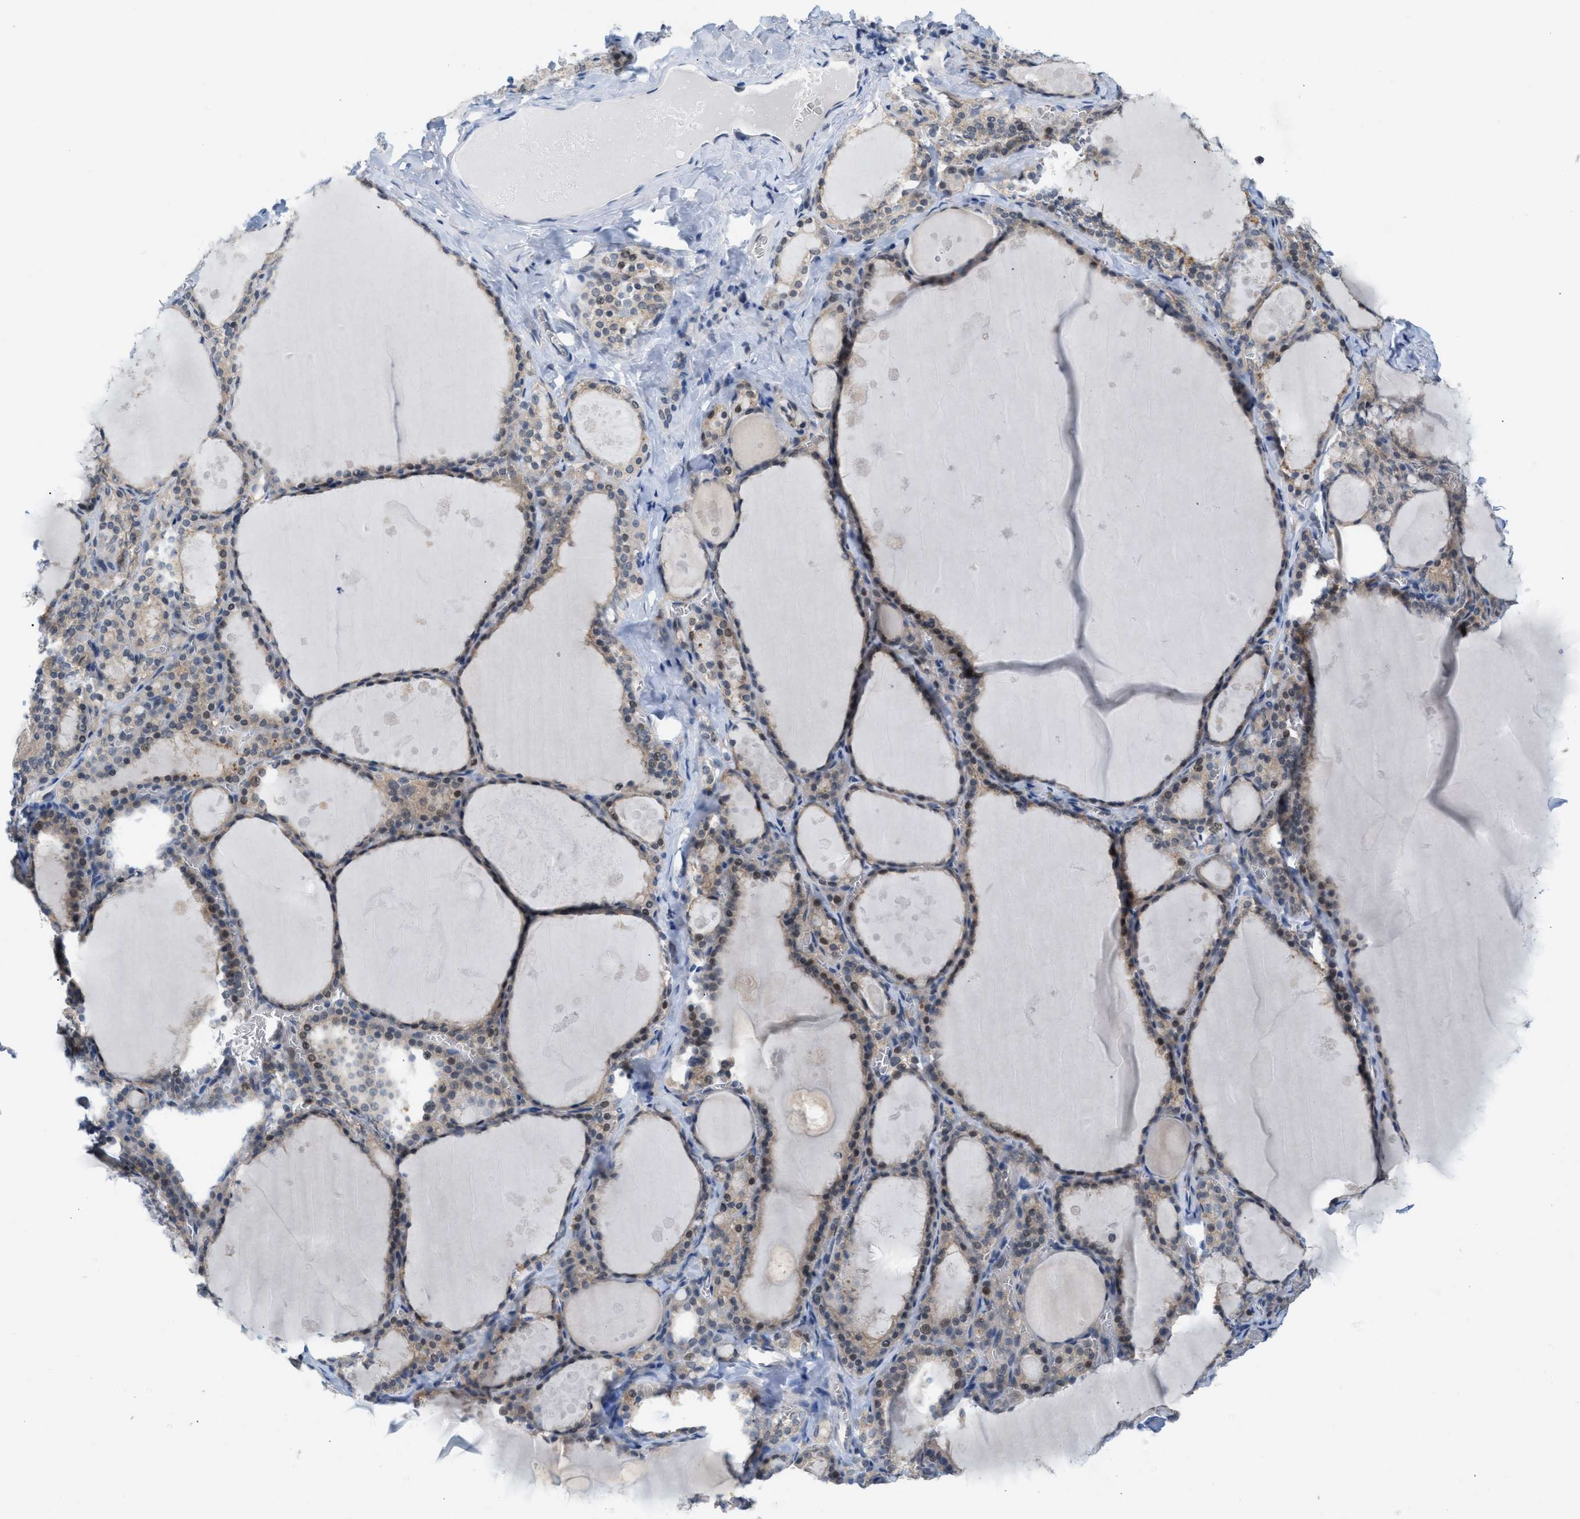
{"staining": {"intensity": "weak", "quantity": "25%-75%", "location": "cytoplasmic/membranous"}, "tissue": "thyroid gland", "cell_type": "Glandular cells", "image_type": "normal", "snomed": [{"axis": "morphology", "description": "Normal tissue, NOS"}, {"axis": "topography", "description": "Thyroid gland"}], "caption": "DAB (3,3'-diaminobenzidine) immunohistochemical staining of unremarkable thyroid gland demonstrates weak cytoplasmic/membranous protein staining in approximately 25%-75% of glandular cells.", "gene": "WIPI2", "patient": {"sex": "male", "age": 56}}